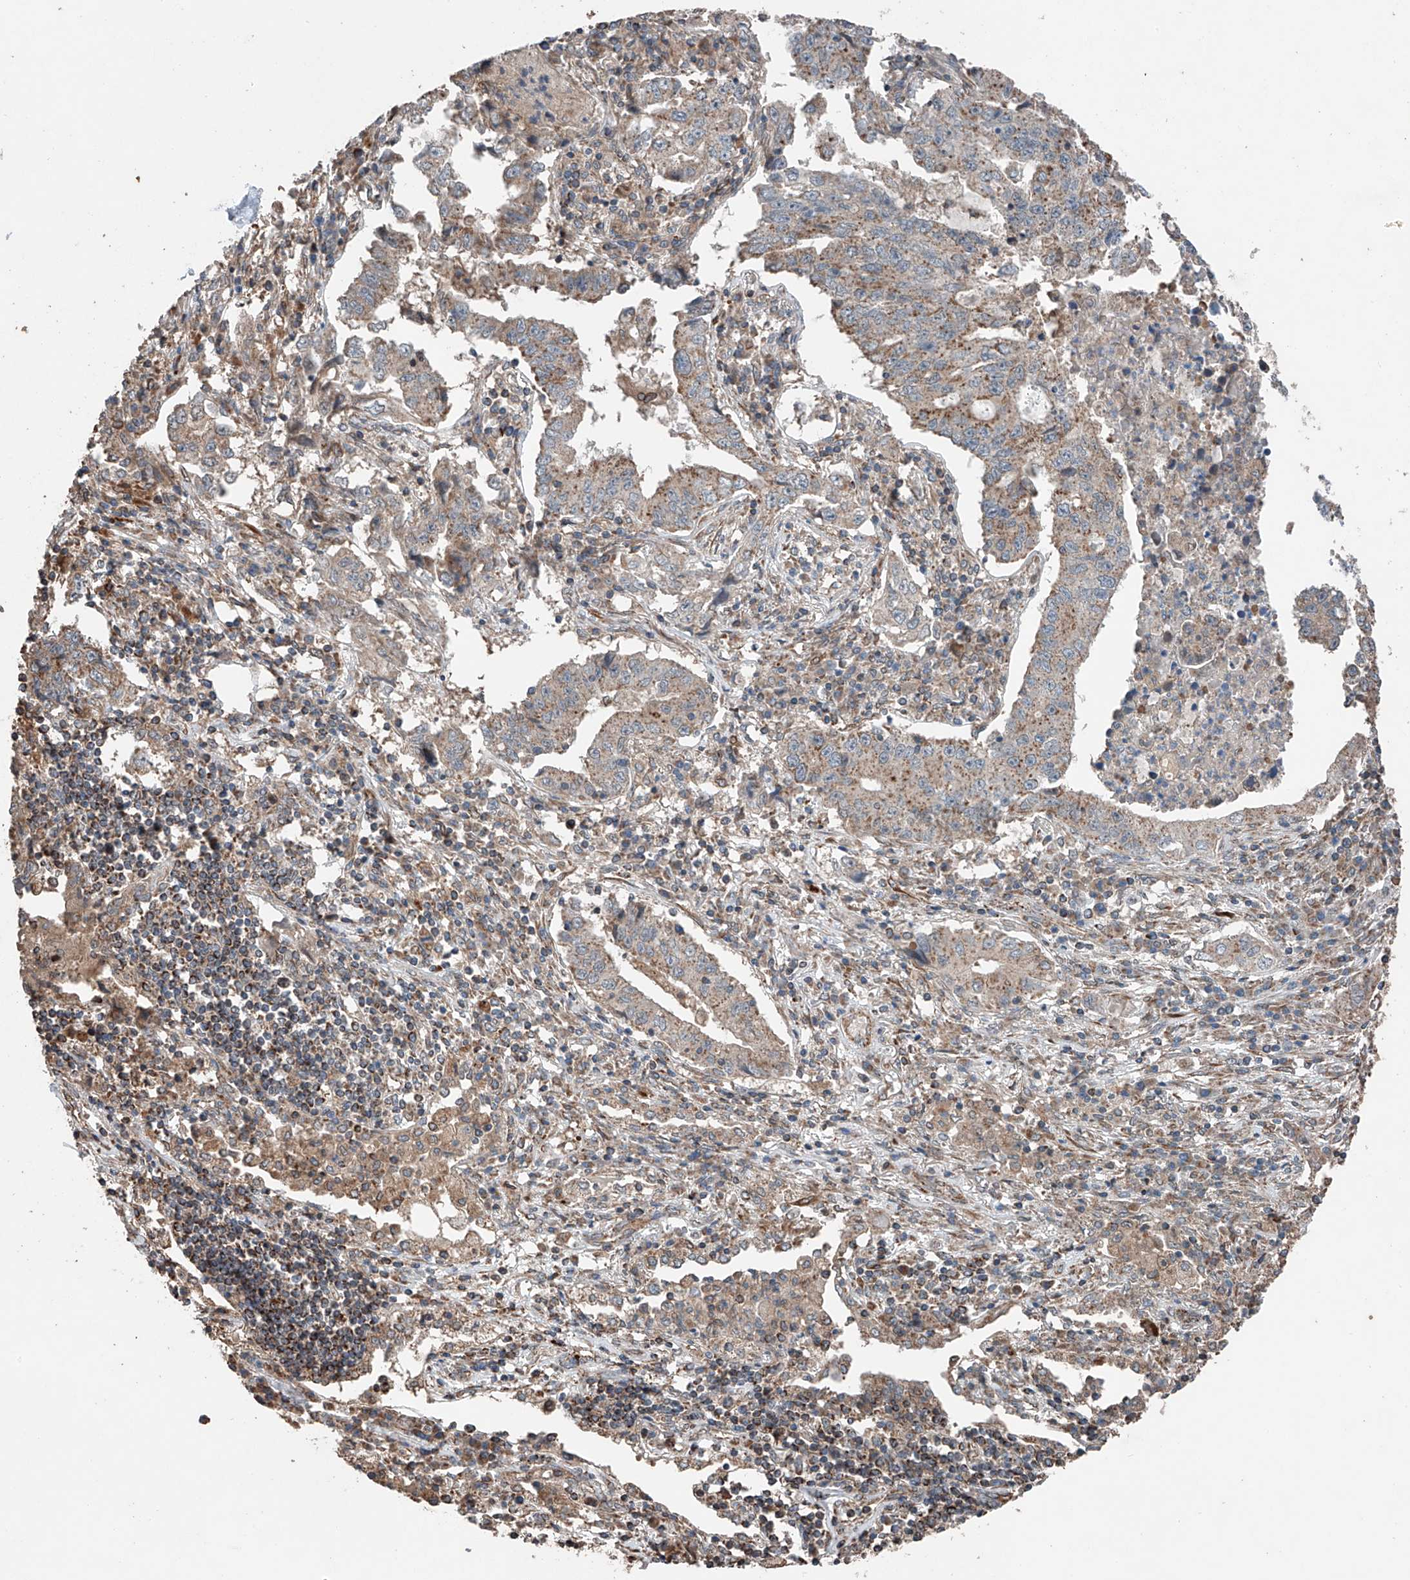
{"staining": {"intensity": "moderate", "quantity": ">75%", "location": "cytoplasmic/membranous"}, "tissue": "lung cancer", "cell_type": "Tumor cells", "image_type": "cancer", "snomed": [{"axis": "morphology", "description": "Adenocarcinoma, NOS"}, {"axis": "topography", "description": "Lung"}], "caption": "An image of lung cancer stained for a protein displays moderate cytoplasmic/membranous brown staining in tumor cells.", "gene": "AP4B1", "patient": {"sex": "female", "age": 51}}